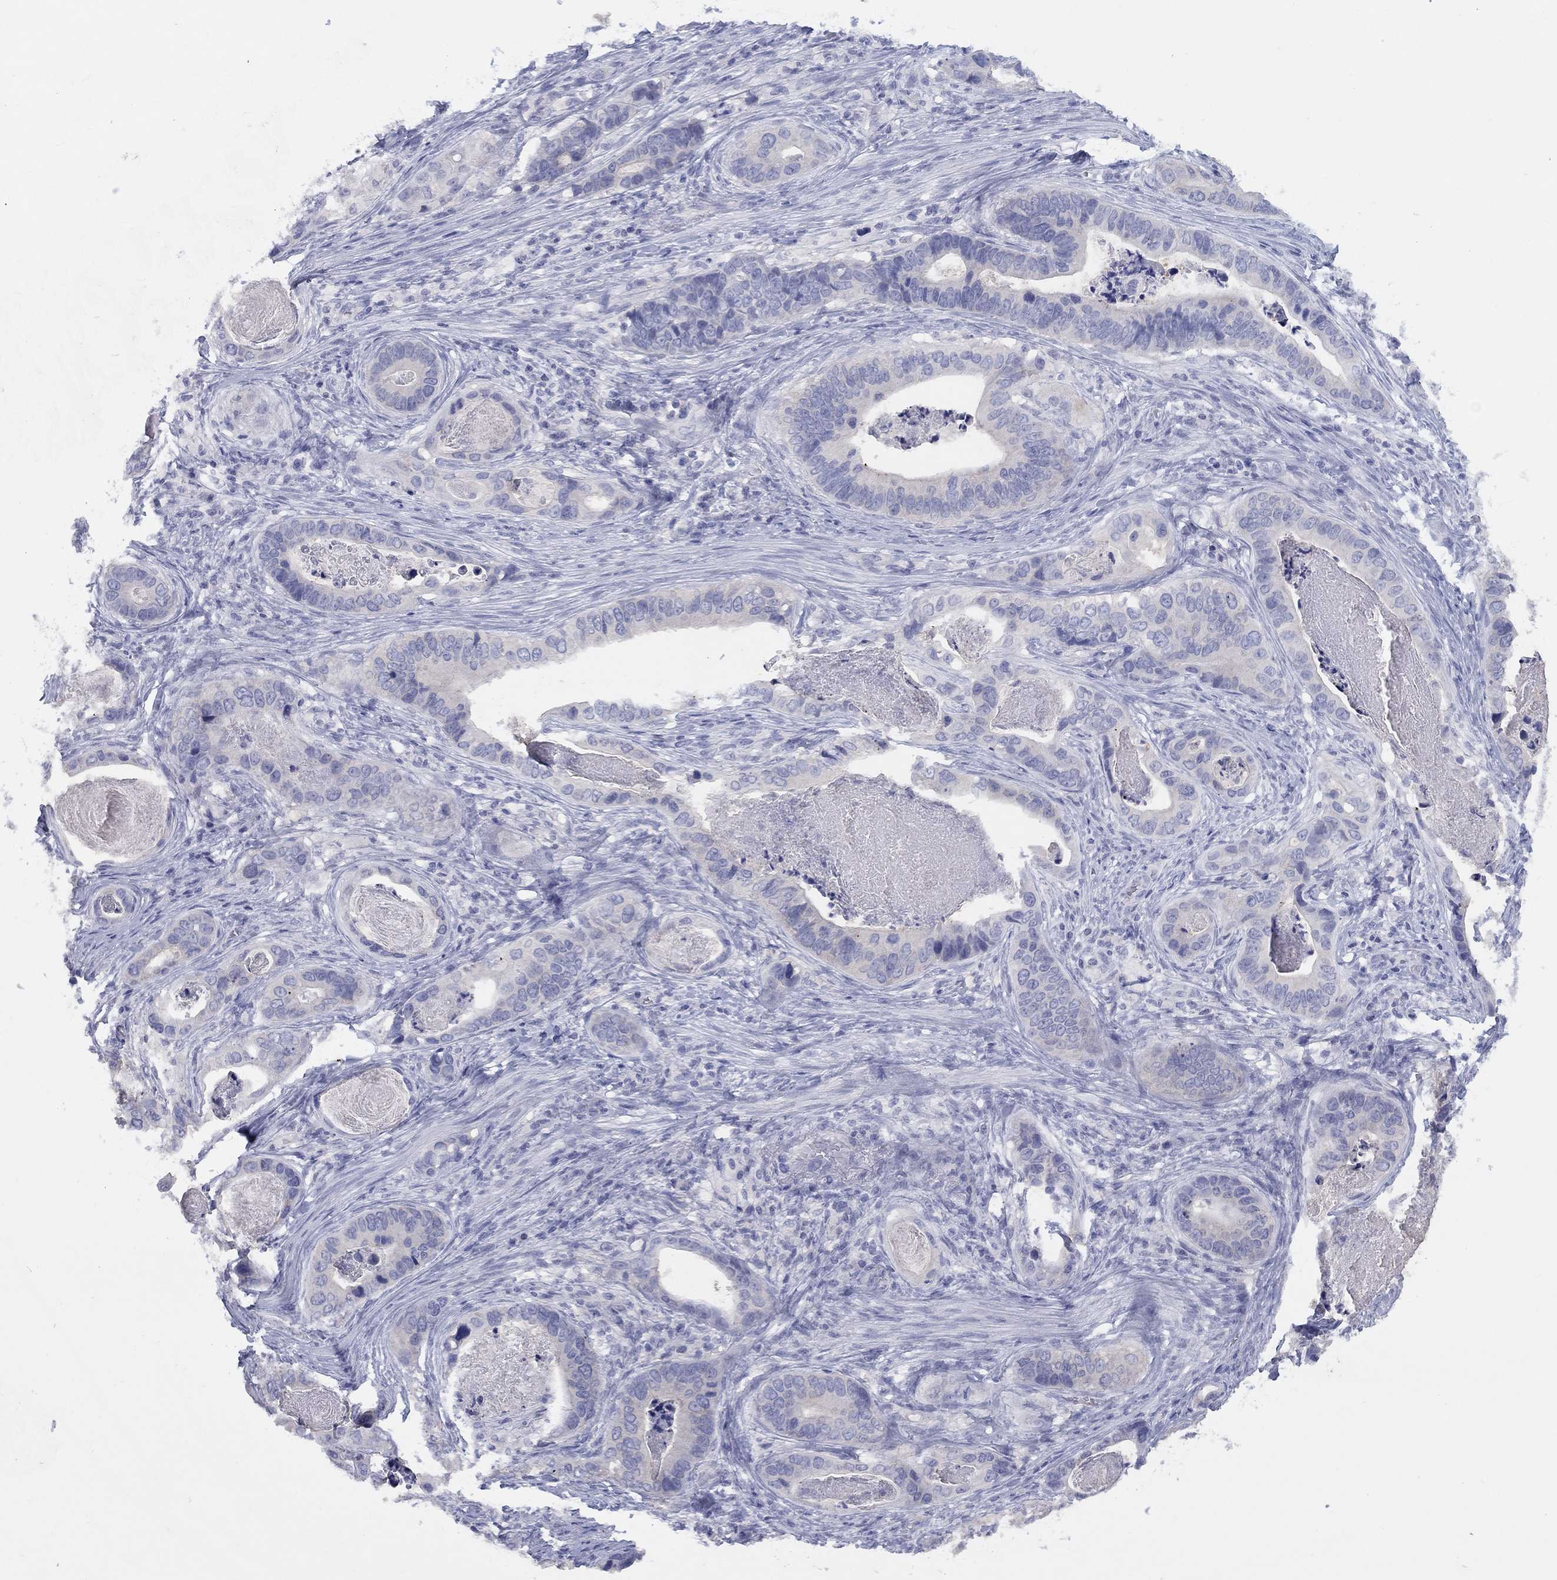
{"staining": {"intensity": "negative", "quantity": "none", "location": "none"}, "tissue": "stomach cancer", "cell_type": "Tumor cells", "image_type": "cancer", "snomed": [{"axis": "morphology", "description": "Adenocarcinoma, NOS"}, {"axis": "topography", "description": "Stomach"}], "caption": "Tumor cells are negative for brown protein staining in stomach cancer.", "gene": "CPNE6", "patient": {"sex": "male", "age": 84}}